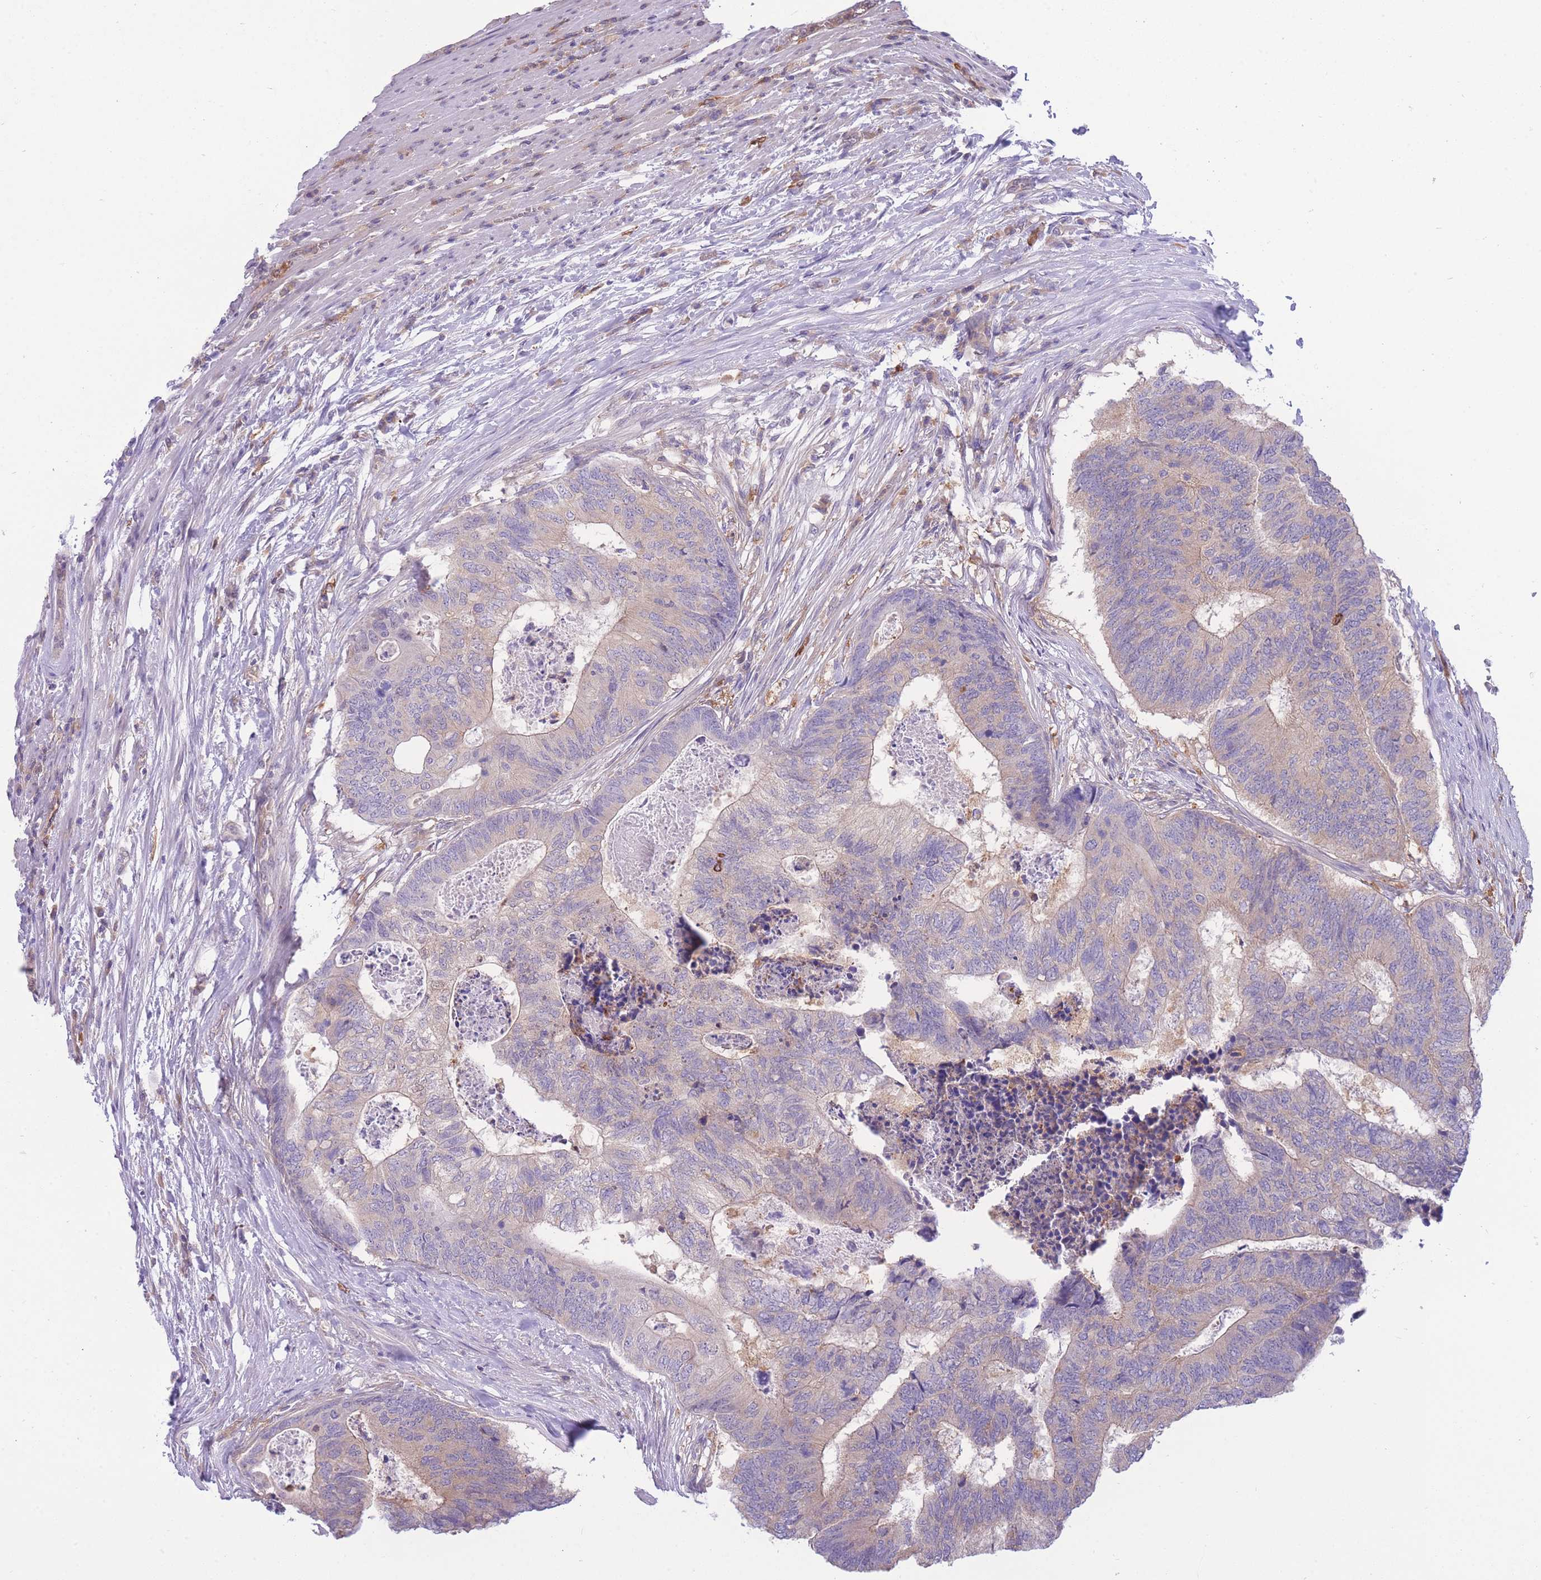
{"staining": {"intensity": "weak", "quantity": "25%-75%", "location": "cytoplasmic/membranous"}, "tissue": "colorectal cancer", "cell_type": "Tumor cells", "image_type": "cancer", "snomed": [{"axis": "morphology", "description": "Adenocarcinoma, NOS"}, {"axis": "topography", "description": "Colon"}], "caption": "The immunohistochemical stain highlights weak cytoplasmic/membranous staining in tumor cells of colorectal adenocarcinoma tissue.", "gene": "NAMPT", "patient": {"sex": "female", "age": 67}}